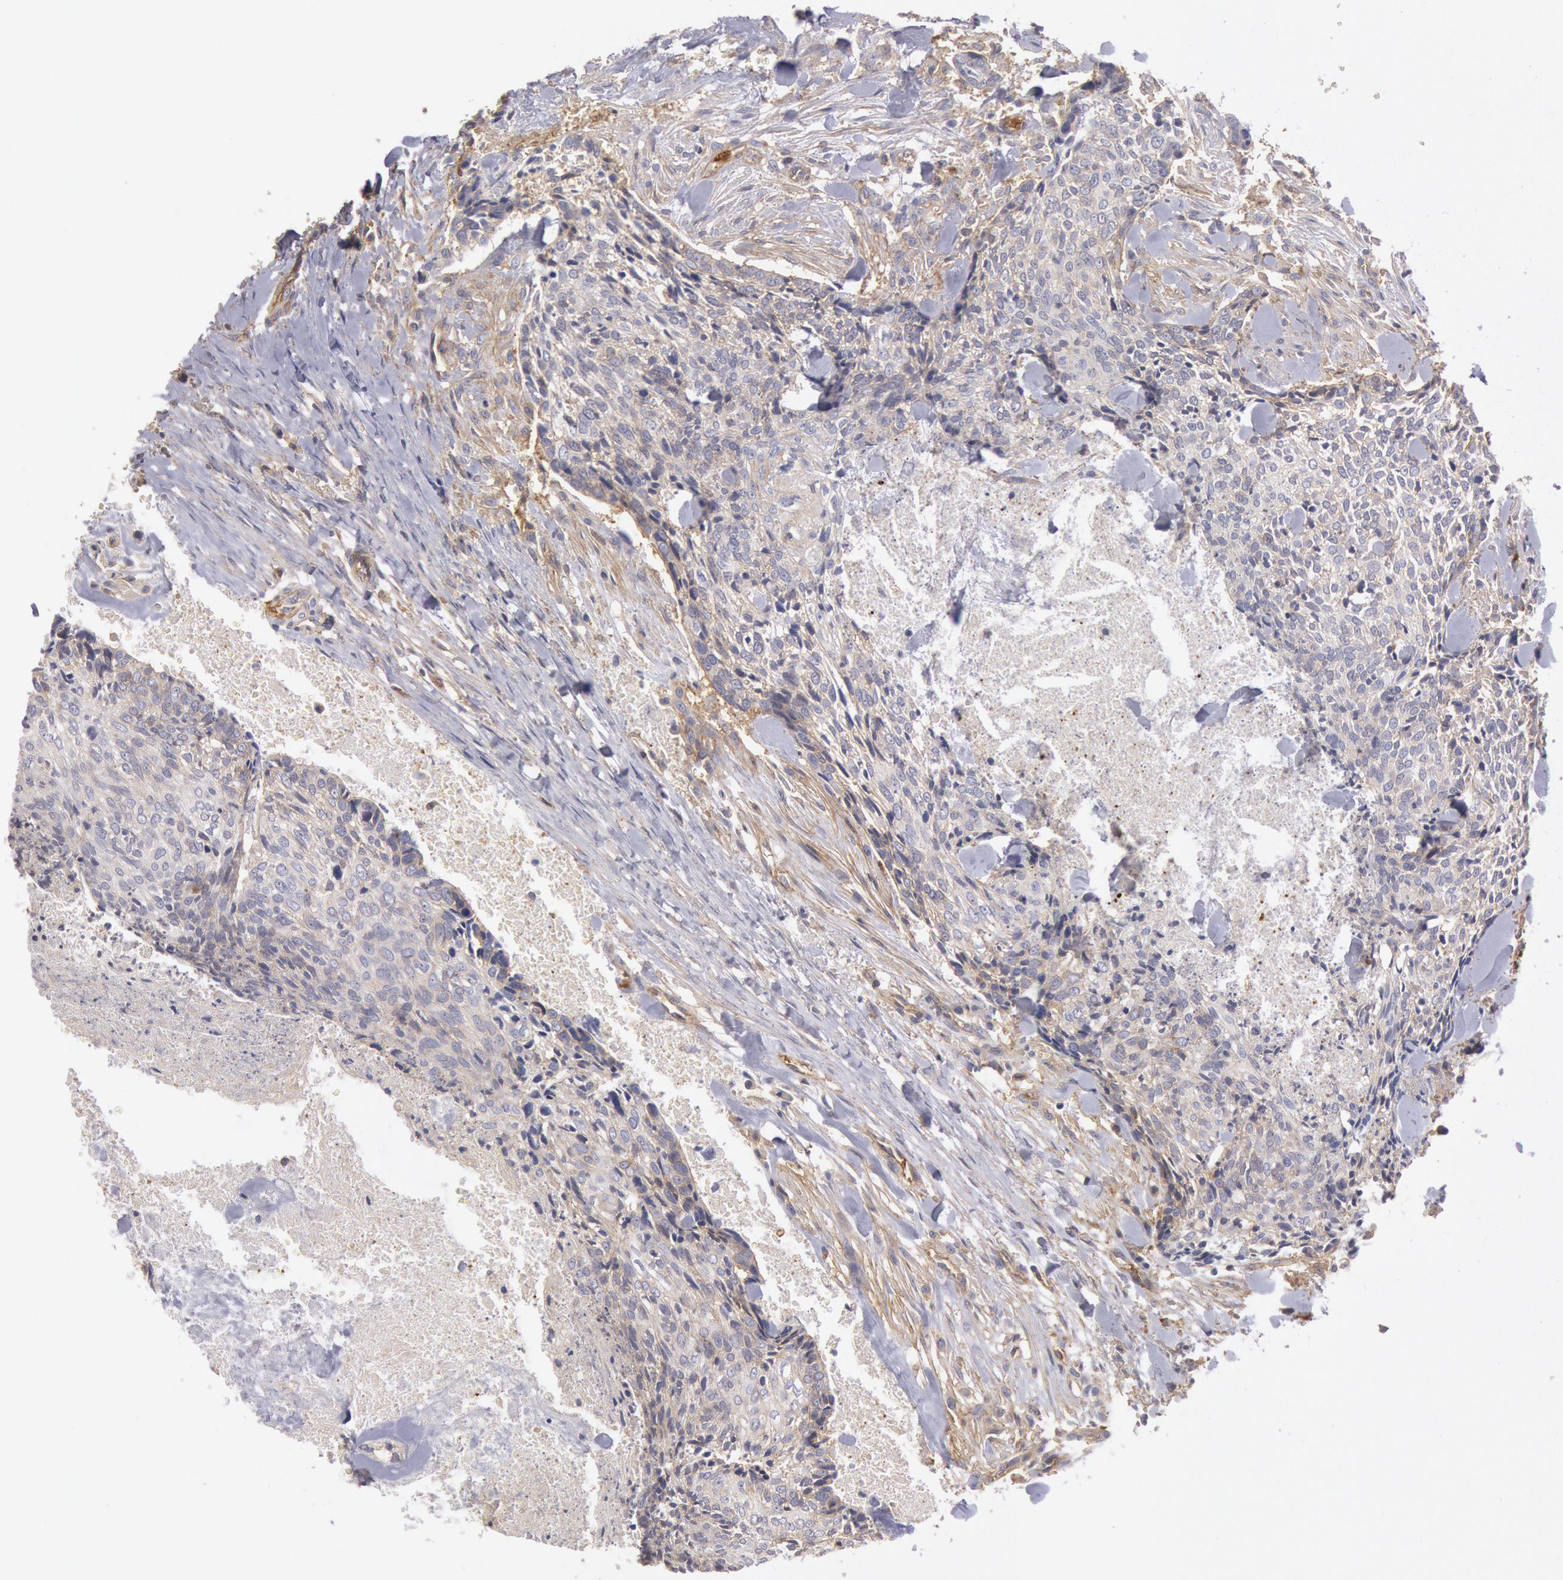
{"staining": {"intensity": "moderate", "quantity": "25%-75%", "location": "cytoplasmic/membranous"}, "tissue": "head and neck cancer", "cell_type": "Tumor cells", "image_type": "cancer", "snomed": [{"axis": "morphology", "description": "Squamous cell carcinoma, NOS"}, {"axis": "topography", "description": "Salivary gland"}, {"axis": "topography", "description": "Head-Neck"}], "caption": "The micrograph reveals staining of squamous cell carcinoma (head and neck), revealing moderate cytoplasmic/membranous protein staining (brown color) within tumor cells.", "gene": "SNAP23", "patient": {"sex": "male", "age": 70}}